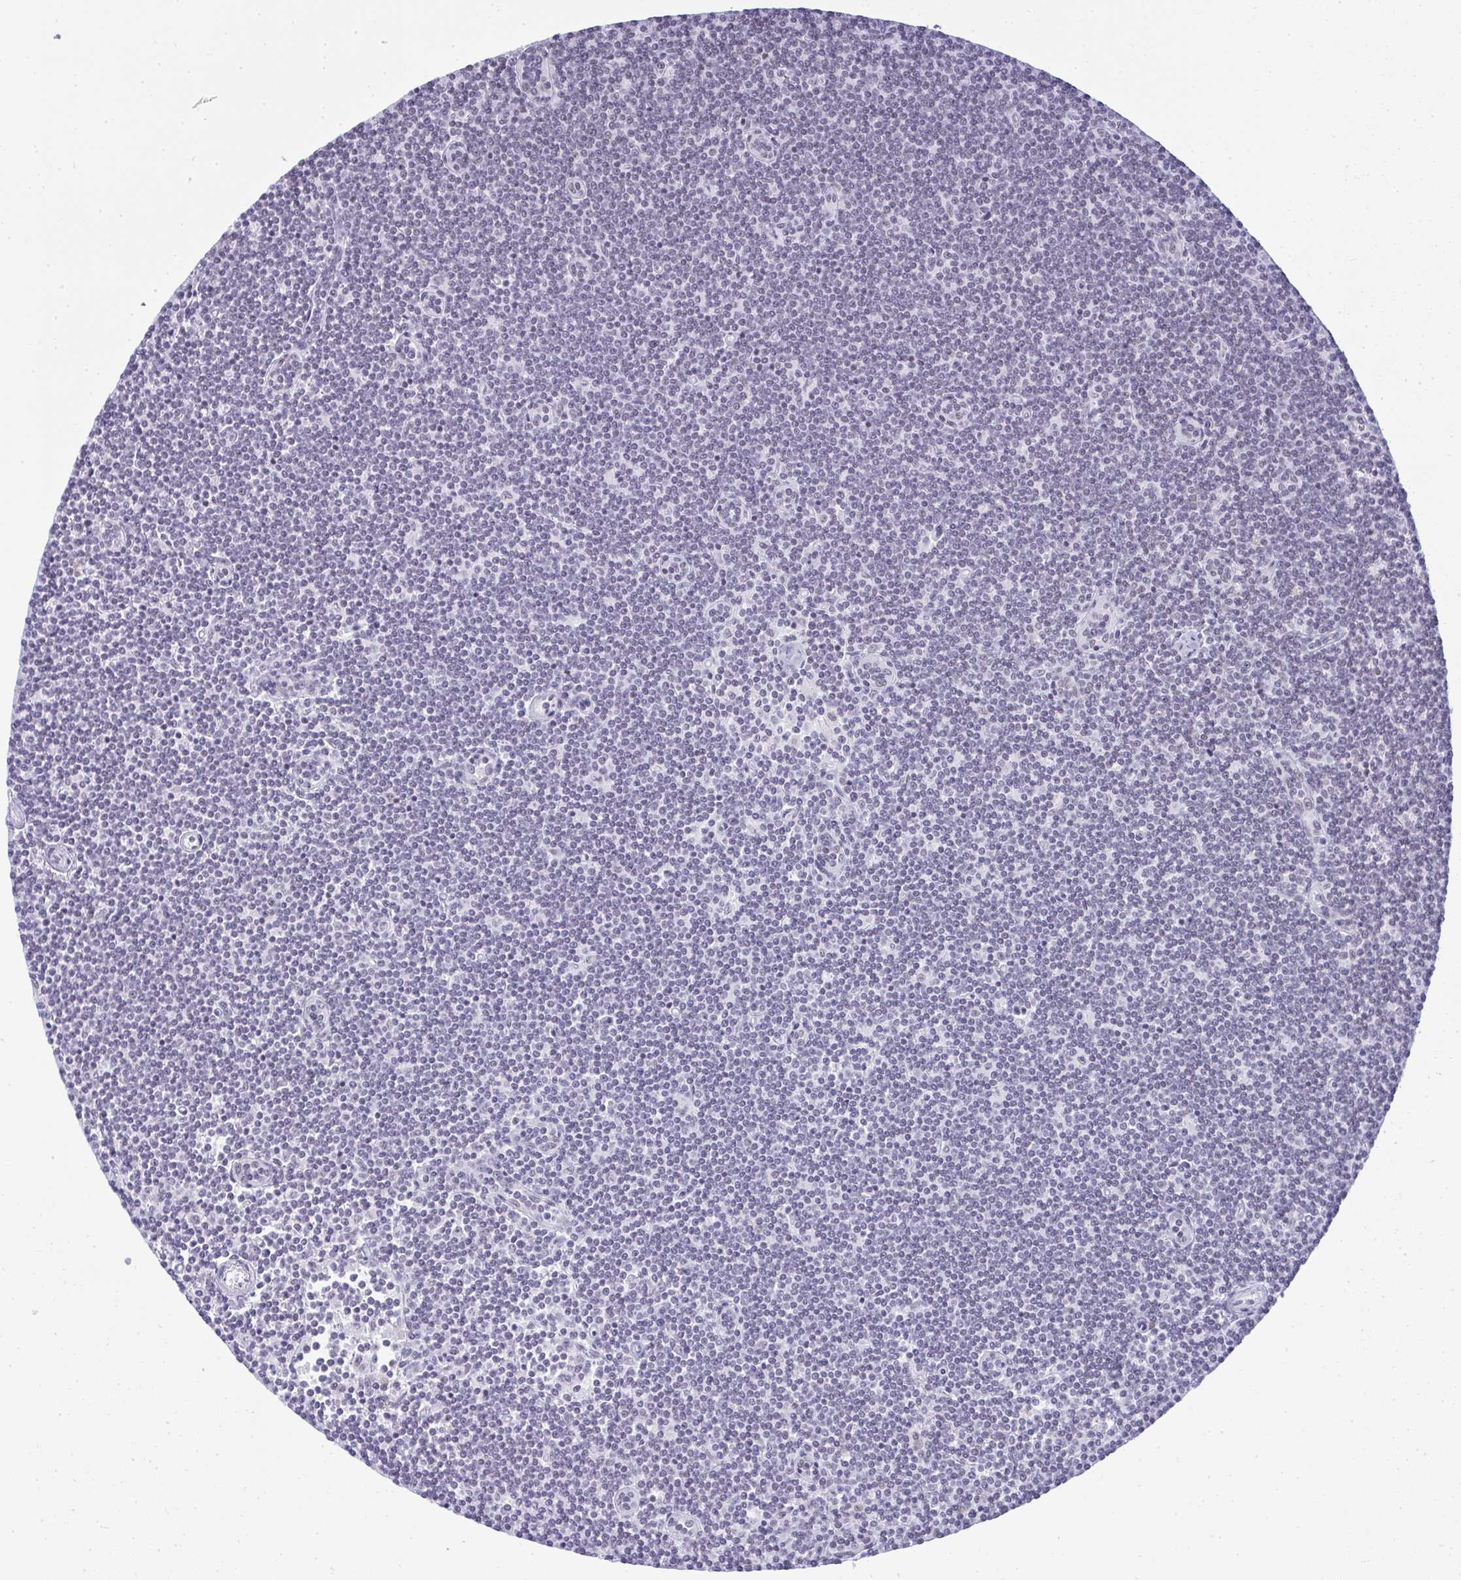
{"staining": {"intensity": "negative", "quantity": "none", "location": "none"}, "tissue": "lymphoma", "cell_type": "Tumor cells", "image_type": "cancer", "snomed": [{"axis": "morphology", "description": "Malignant lymphoma, non-Hodgkin's type, Low grade"}, {"axis": "topography", "description": "Lymph node"}], "caption": "Tumor cells show no significant protein positivity in lymphoma. (Stains: DAB (3,3'-diaminobenzidine) immunohistochemistry (IHC) with hematoxylin counter stain, Microscopy: brightfield microscopy at high magnification).", "gene": "PLA2G1B", "patient": {"sex": "female", "age": 73}}